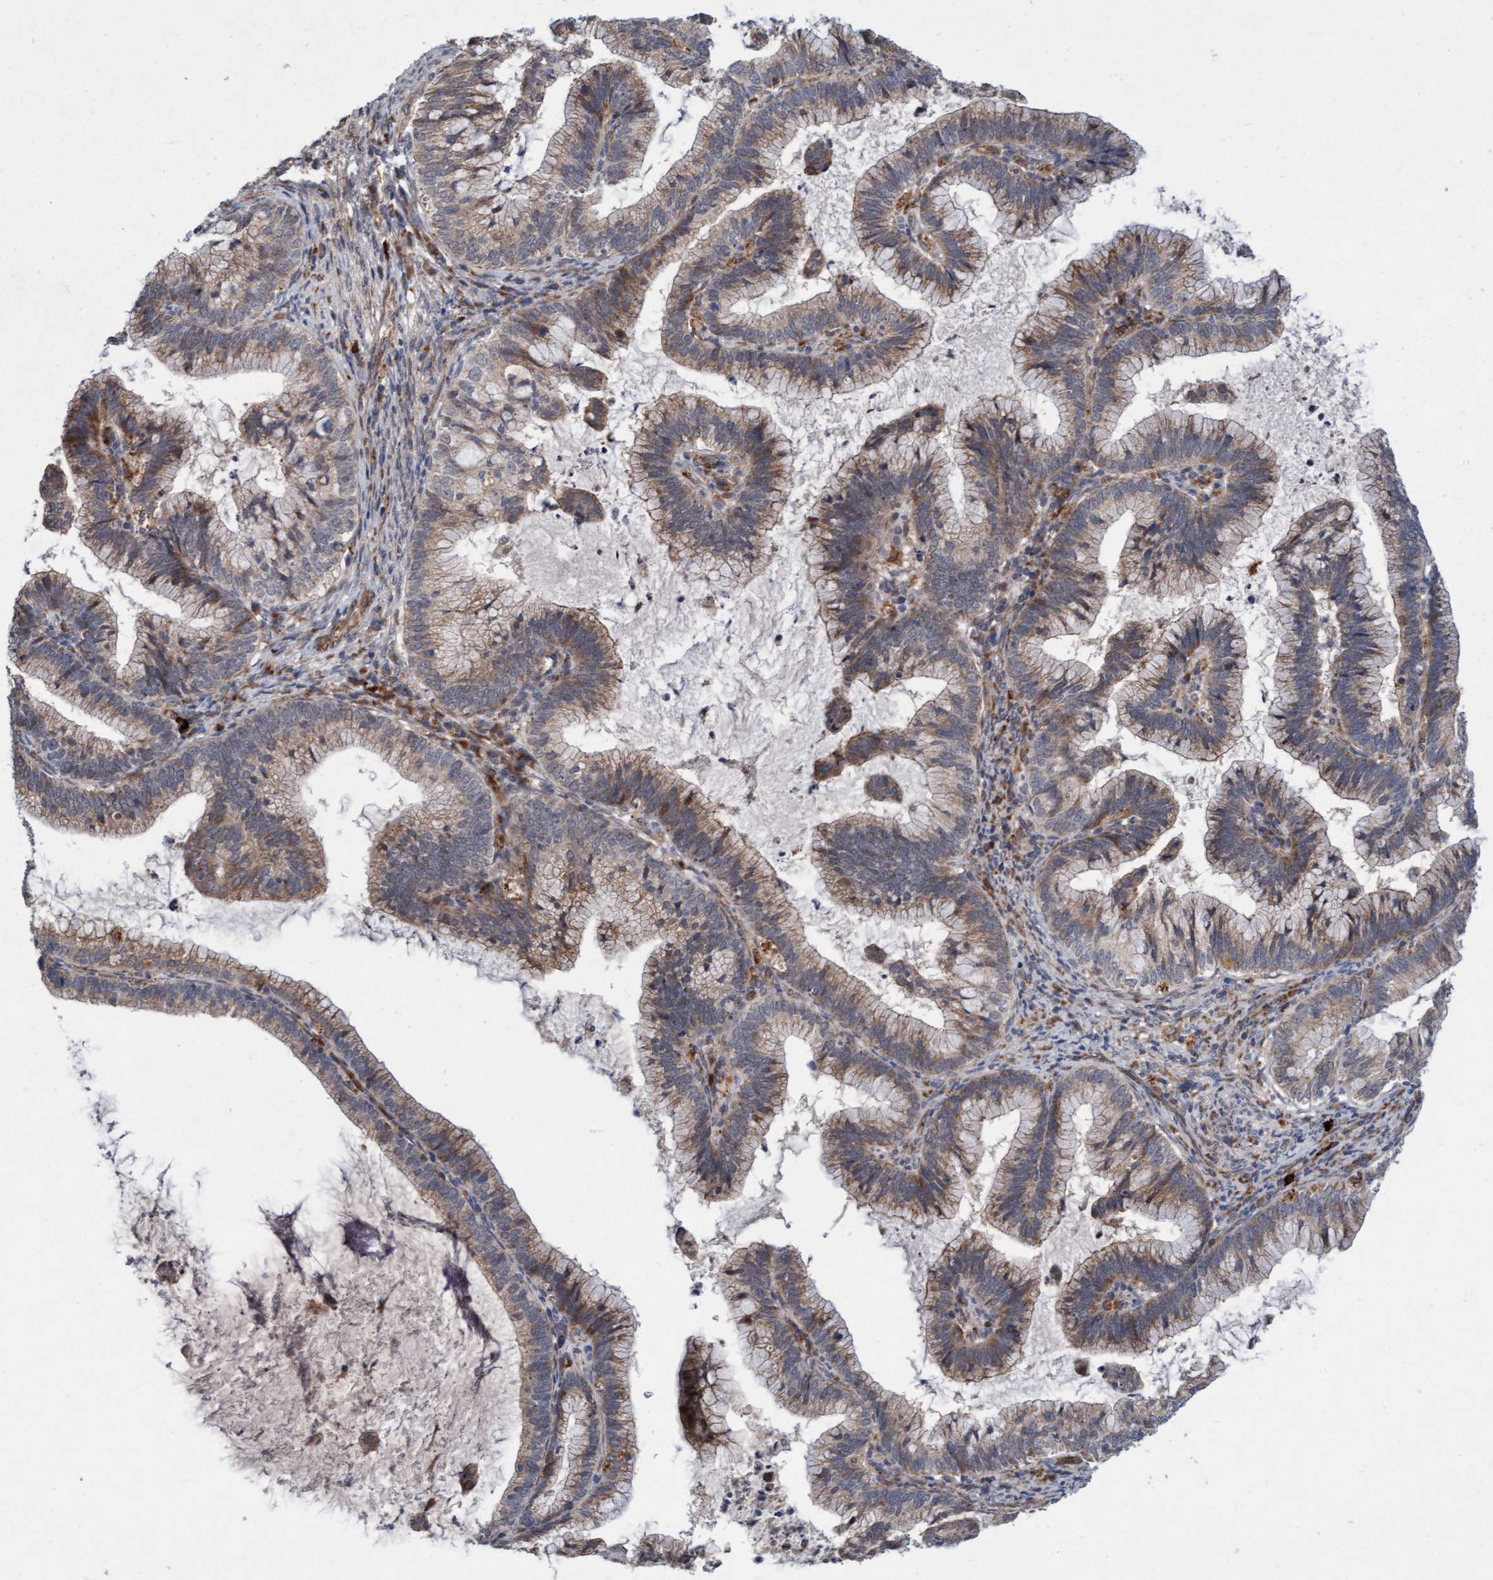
{"staining": {"intensity": "moderate", "quantity": ">75%", "location": "cytoplasmic/membranous"}, "tissue": "cervical cancer", "cell_type": "Tumor cells", "image_type": "cancer", "snomed": [{"axis": "morphology", "description": "Adenocarcinoma, NOS"}, {"axis": "topography", "description": "Cervix"}], "caption": "This photomicrograph reveals adenocarcinoma (cervical) stained with immunohistochemistry (IHC) to label a protein in brown. The cytoplasmic/membranous of tumor cells show moderate positivity for the protein. Nuclei are counter-stained blue.", "gene": "TMEM70", "patient": {"sex": "female", "age": 36}}